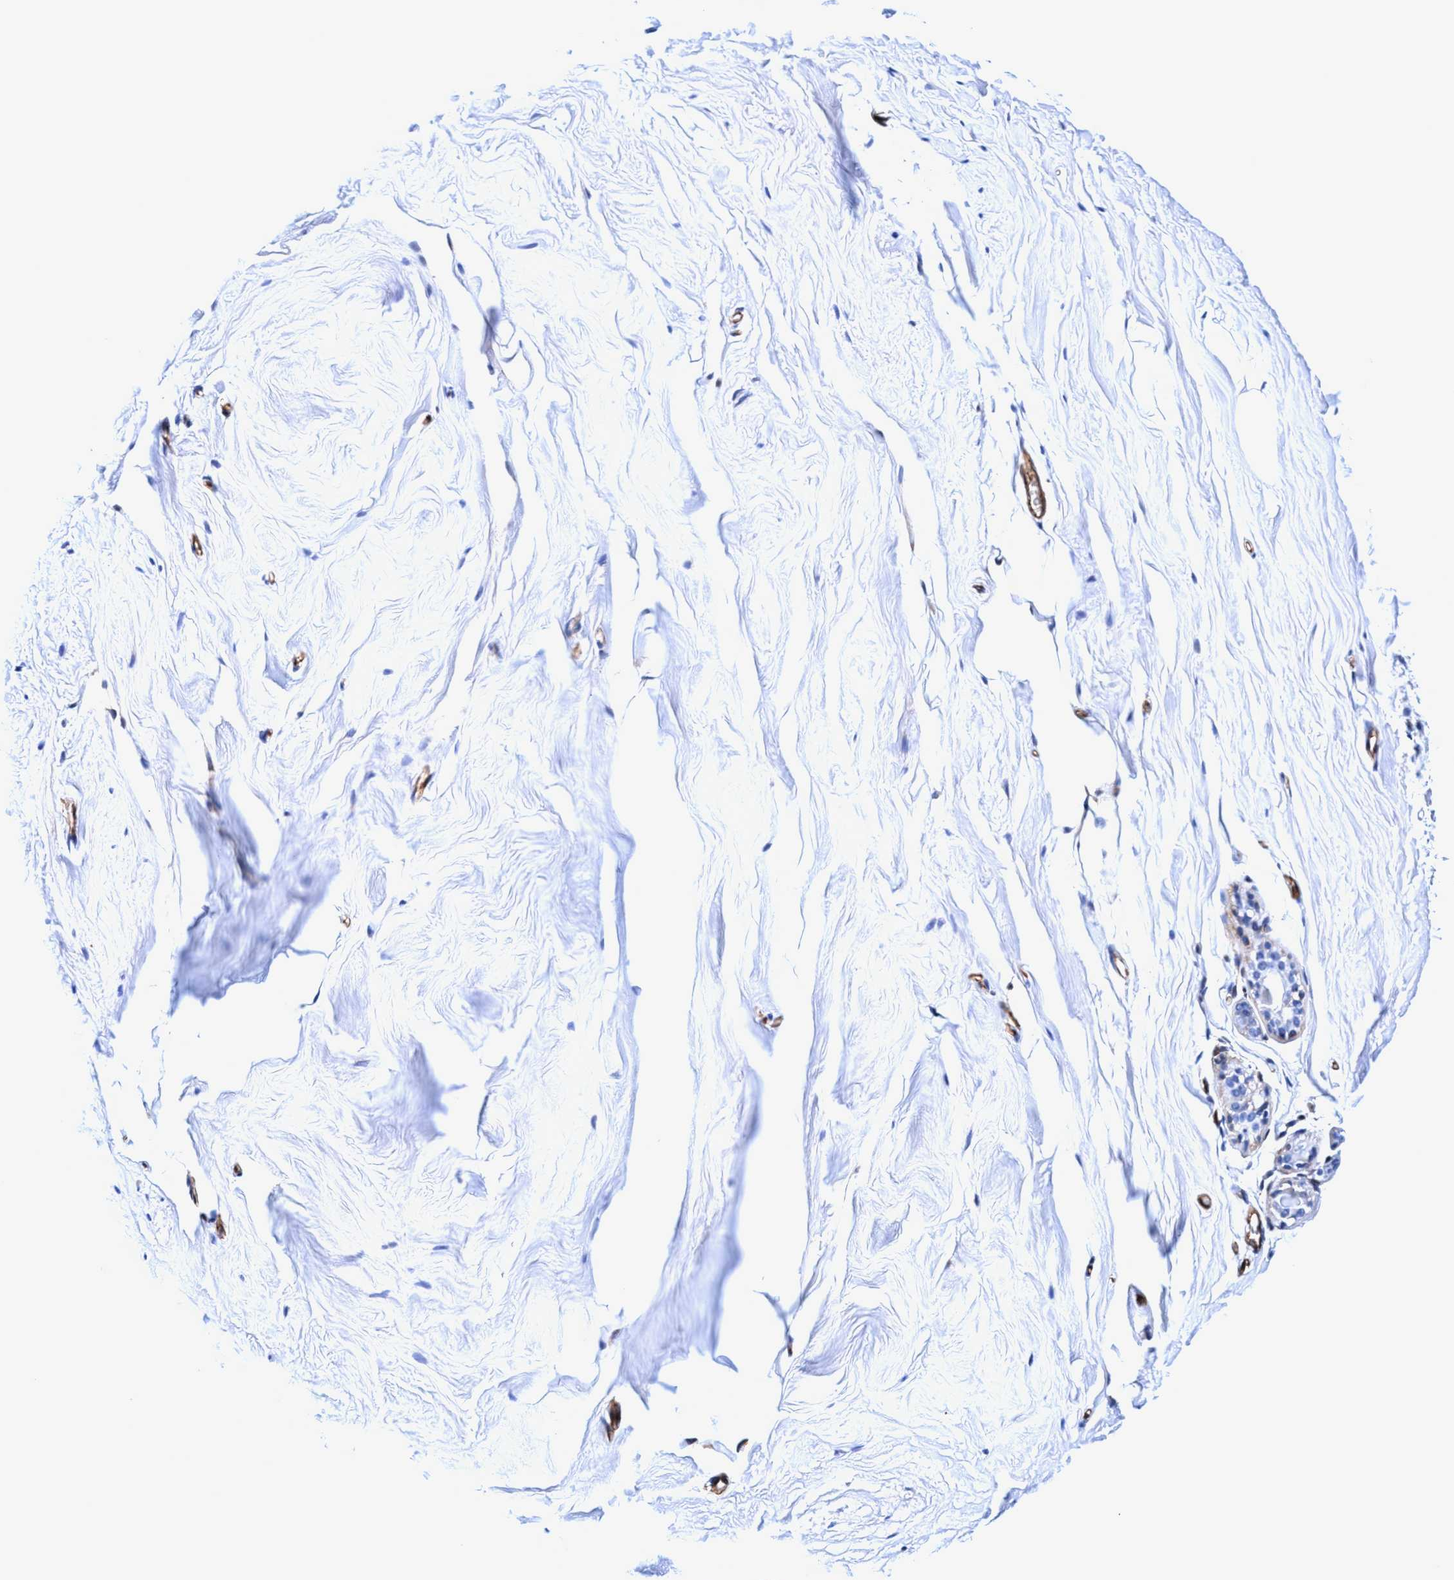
{"staining": {"intensity": "negative", "quantity": "none", "location": "none"}, "tissue": "breast", "cell_type": "Adipocytes", "image_type": "normal", "snomed": [{"axis": "morphology", "description": "Normal tissue, NOS"}, {"axis": "topography", "description": "Breast"}], "caption": "DAB immunohistochemical staining of normal human breast demonstrates no significant positivity in adipocytes.", "gene": "UBALD2", "patient": {"sex": "female", "age": 62}}